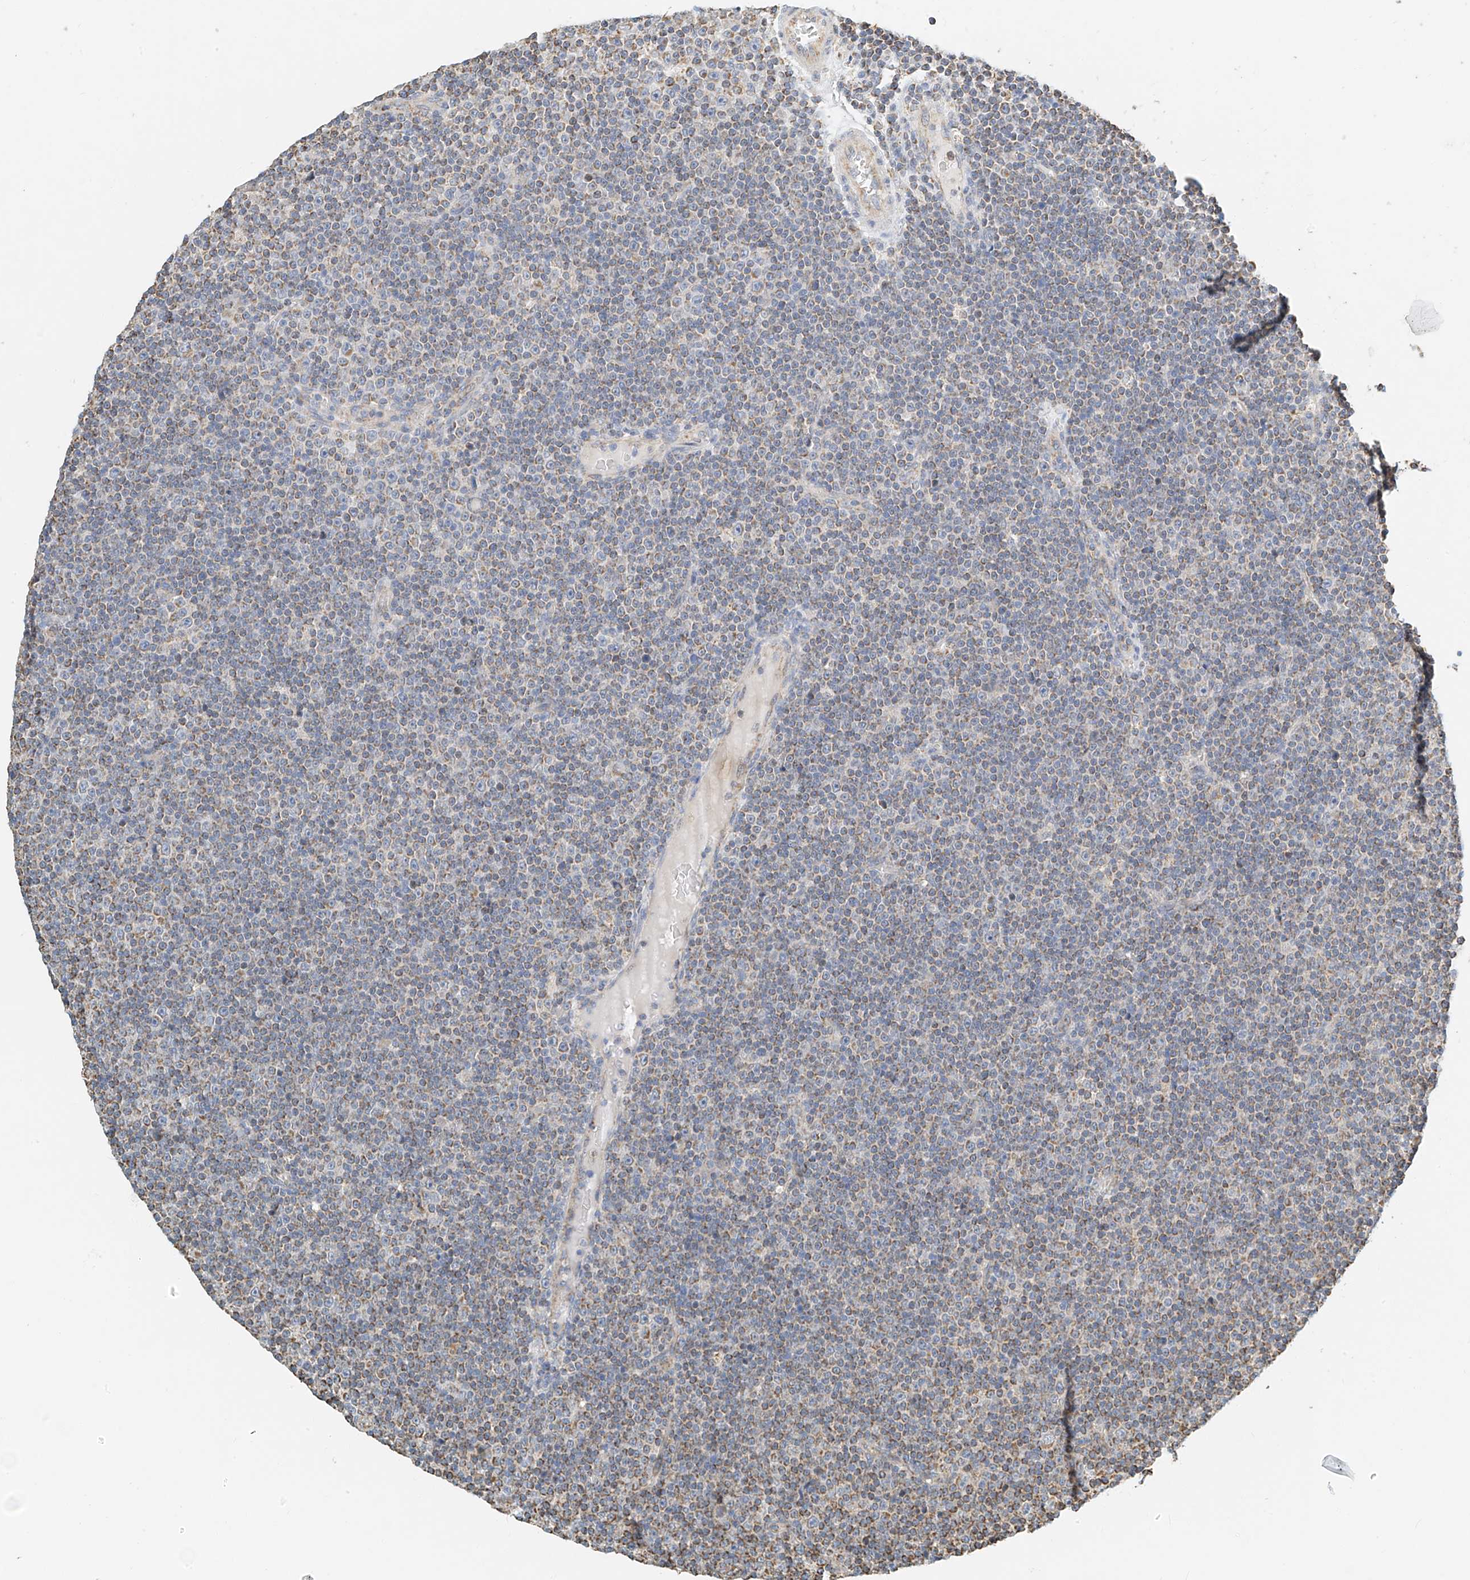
{"staining": {"intensity": "negative", "quantity": "none", "location": "none"}, "tissue": "lymphoma", "cell_type": "Tumor cells", "image_type": "cancer", "snomed": [{"axis": "morphology", "description": "Malignant lymphoma, non-Hodgkin's type, Low grade"}, {"axis": "topography", "description": "Lymph node"}], "caption": "DAB (3,3'-diaminobenzidine) immunohistochemical staining of human malignant lymphoma, non-Hodgkin's type (low-grade) shows no significant expression in tumor cells.", "gene": "YIPF7", "patient": {"sex": "female", "age": 67}}